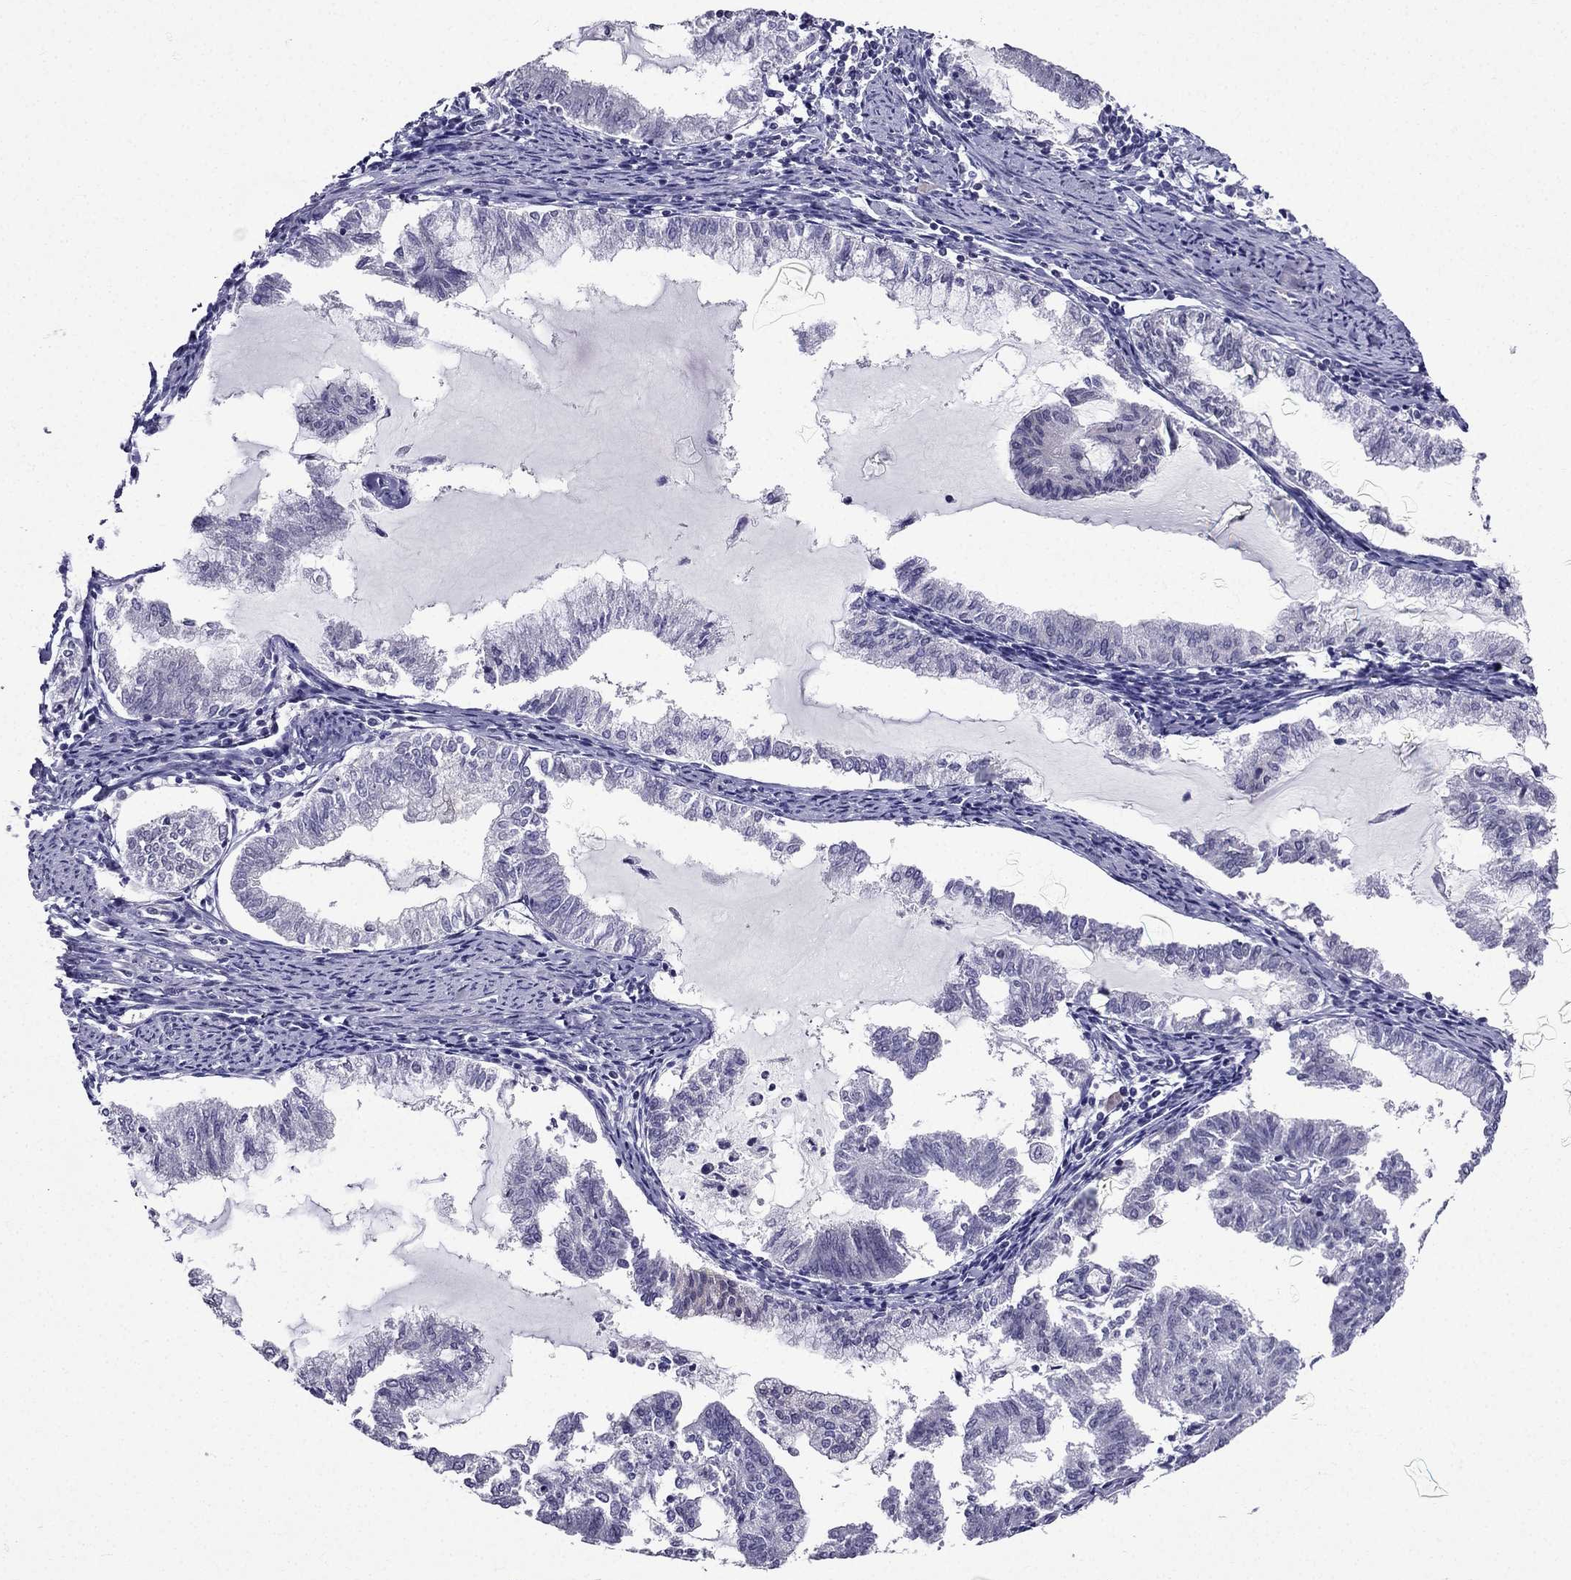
{"staining": {"intensity": "negative", "quantity": "none", "location": "none"}, "tissue": "endometrial cancer", "cell_type": "Tumor cells", "image_type": "cancer", "snomed": [{"axis": "morphology", "description": "Adenocarcinoma, NOS"}, {"axis": "topography", "description": "Endometrium"}], "caption": "Tumor cells are negative for brown protein staining in endometrial cancer.", "gene": "AAK1", "patient": {"sex": "female", "age": 79}}